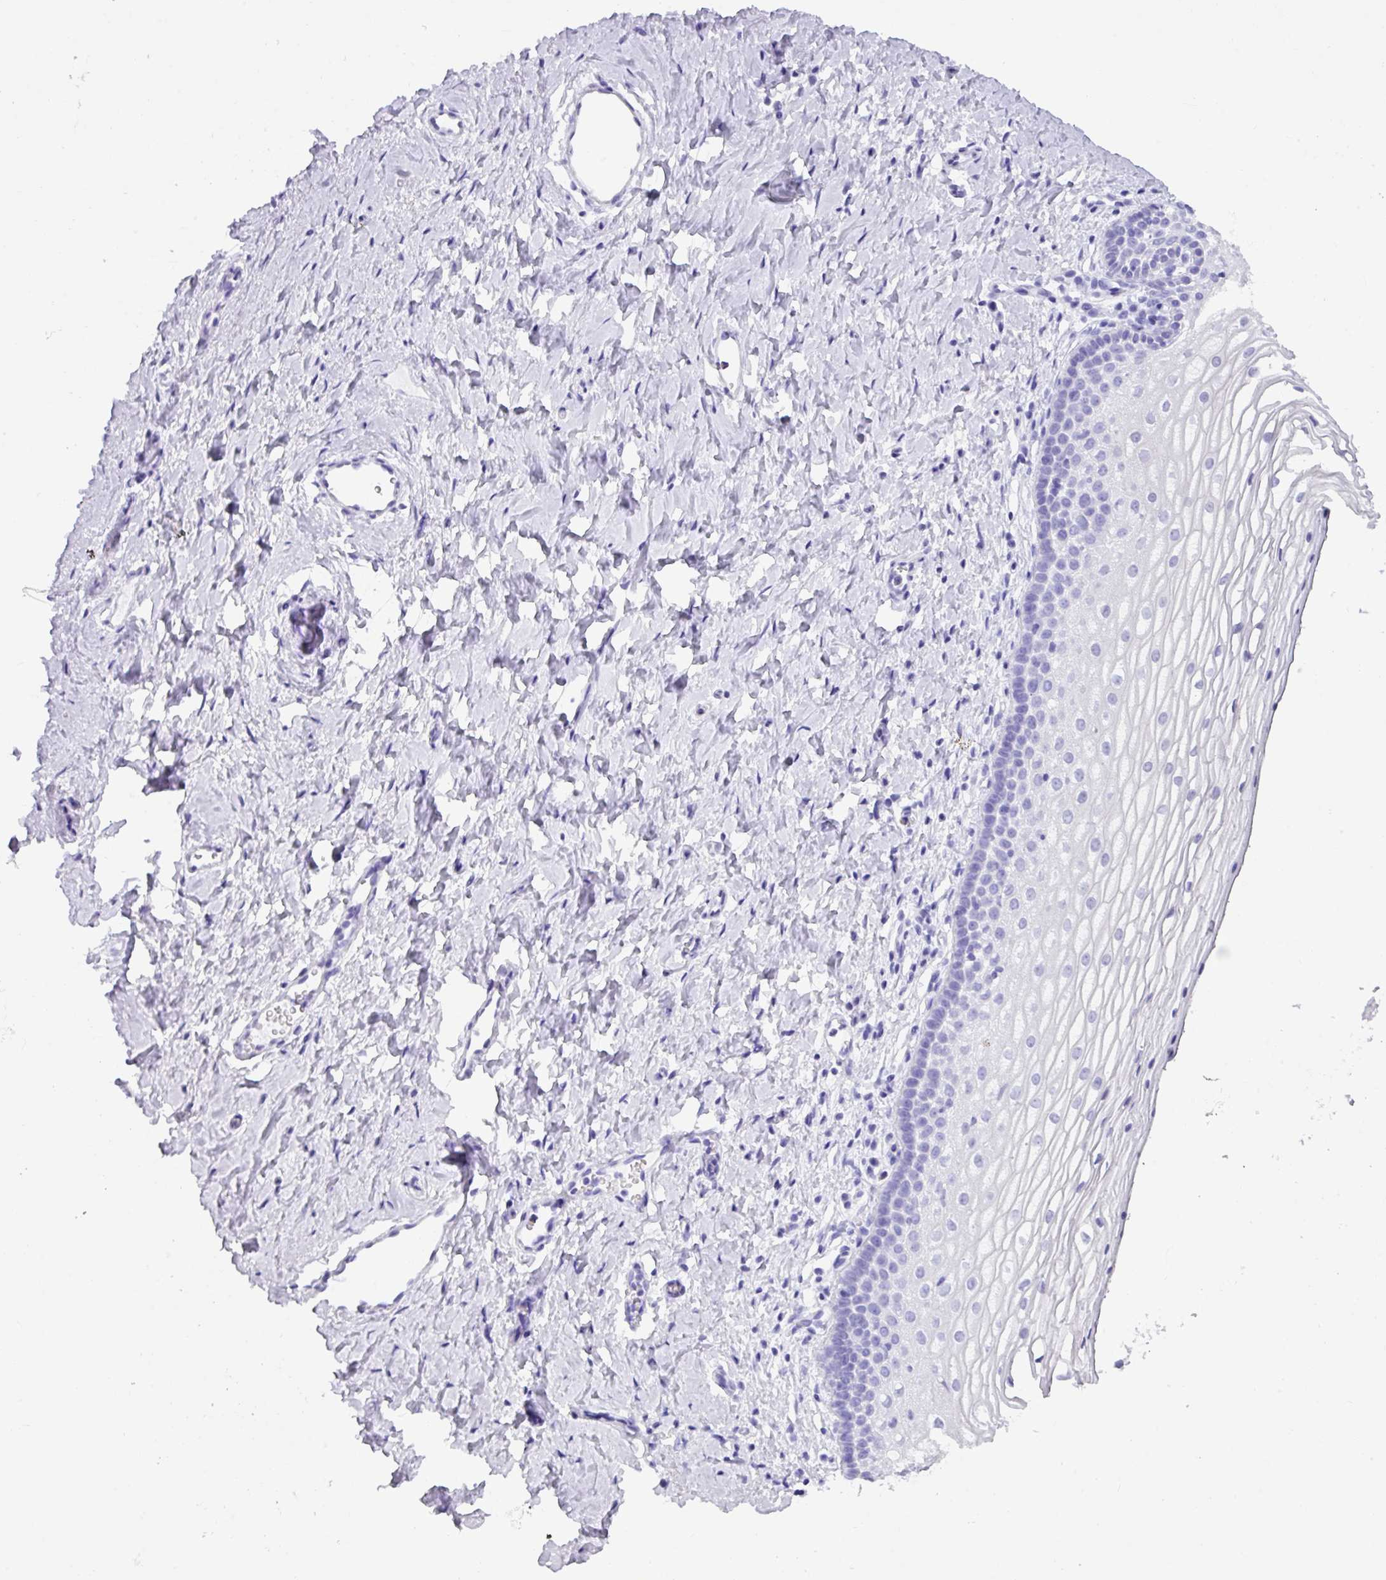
{"staining": {"intensity": "weak", "quantity": "25%-75%", "location": "nuclear"}, "tissue": "vagina", "cell_type": "Squamous epithelial cells", "image_type": "normal", "snomed": [{"axis": "morphology", "description": "Normal tissue, NOS"}, {"axis": "topography", "description": "Vagina"}], "caption": "Immunohistochemistry image of unremarkable vagina stained for a protein (brown), which demonstrates low levels of weak nuclear positivity in about 25%-75% of squamous epithelial cells.", "gene": "NCCRP1", "patient": {"sex": "female", "age": 56}}